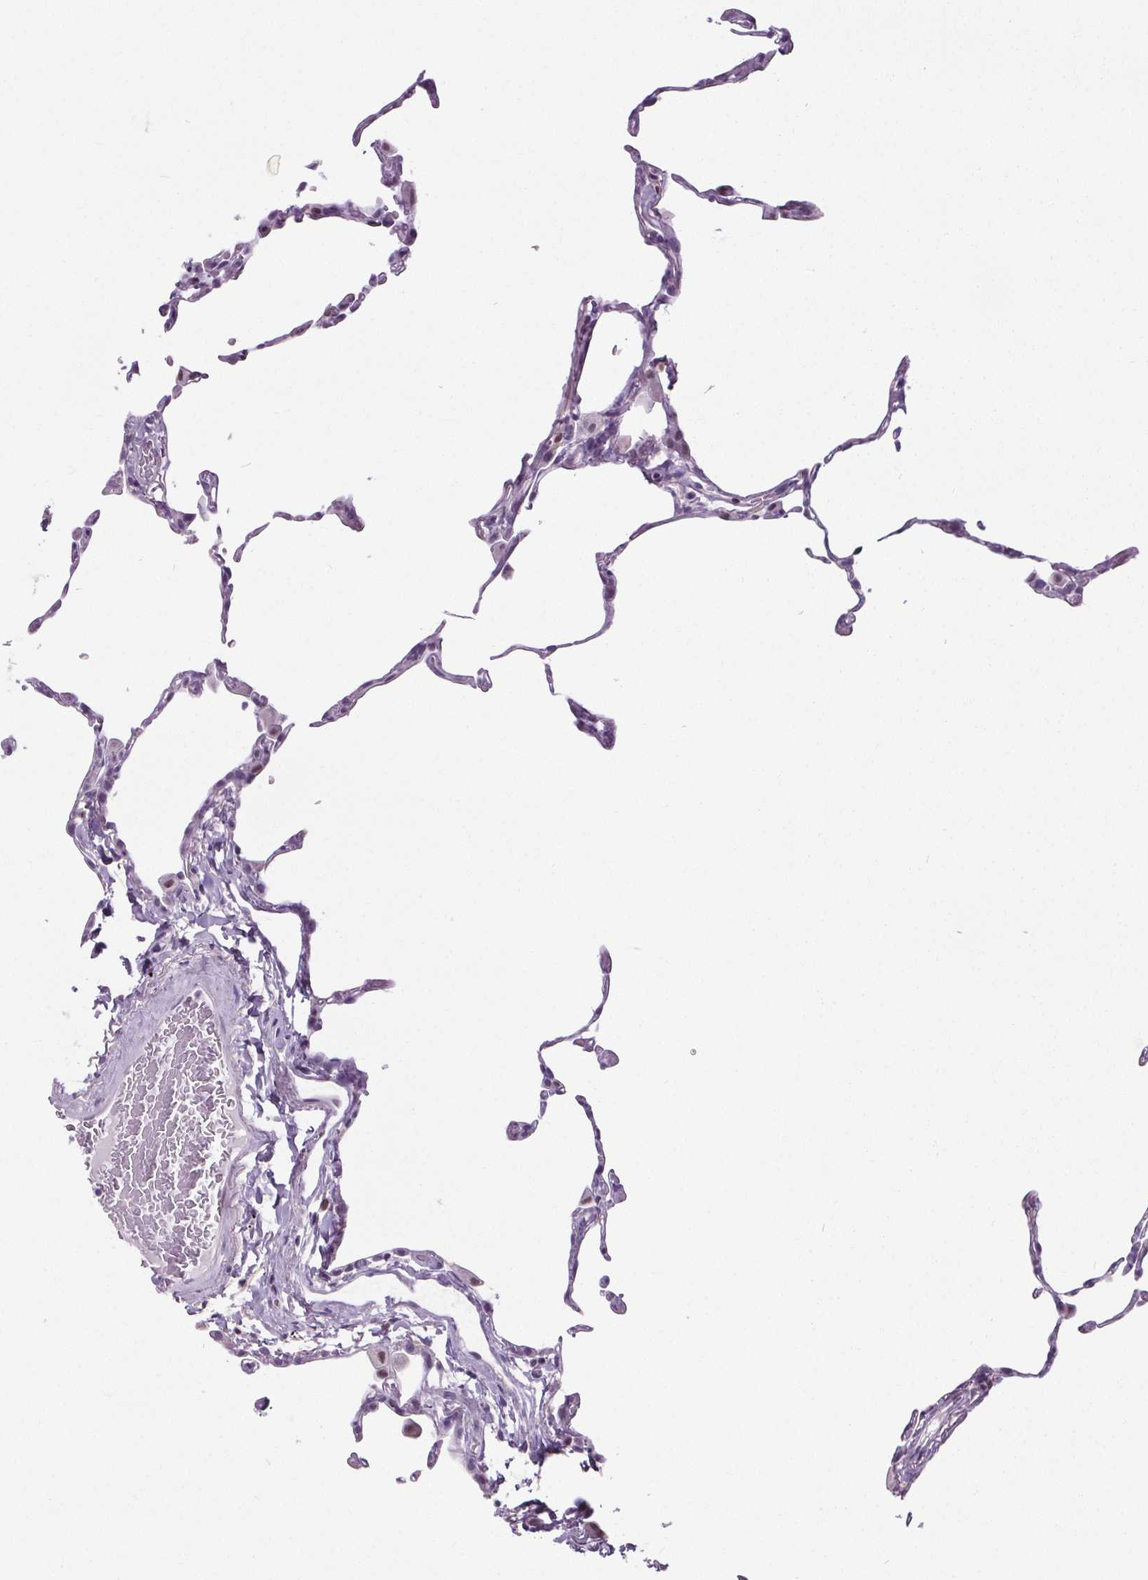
{"staining": {"intensity": "negative", "quantity": "none", "location": "none"}, "tissue": "lung", "cell_type": "Alveolar cells", "image_type": "normal", "snomed": [{"axis": "morphology", "description": "Normal tissue, NOS"}, {"axis": "topography", "description": "Lung"}], "caption": "Lung stained for a protein using immunohistochemistry (IHC) displays no expression alveolar cells.", "gene": "TMEM240", "patient": {"sex": "female", "age": 57}}